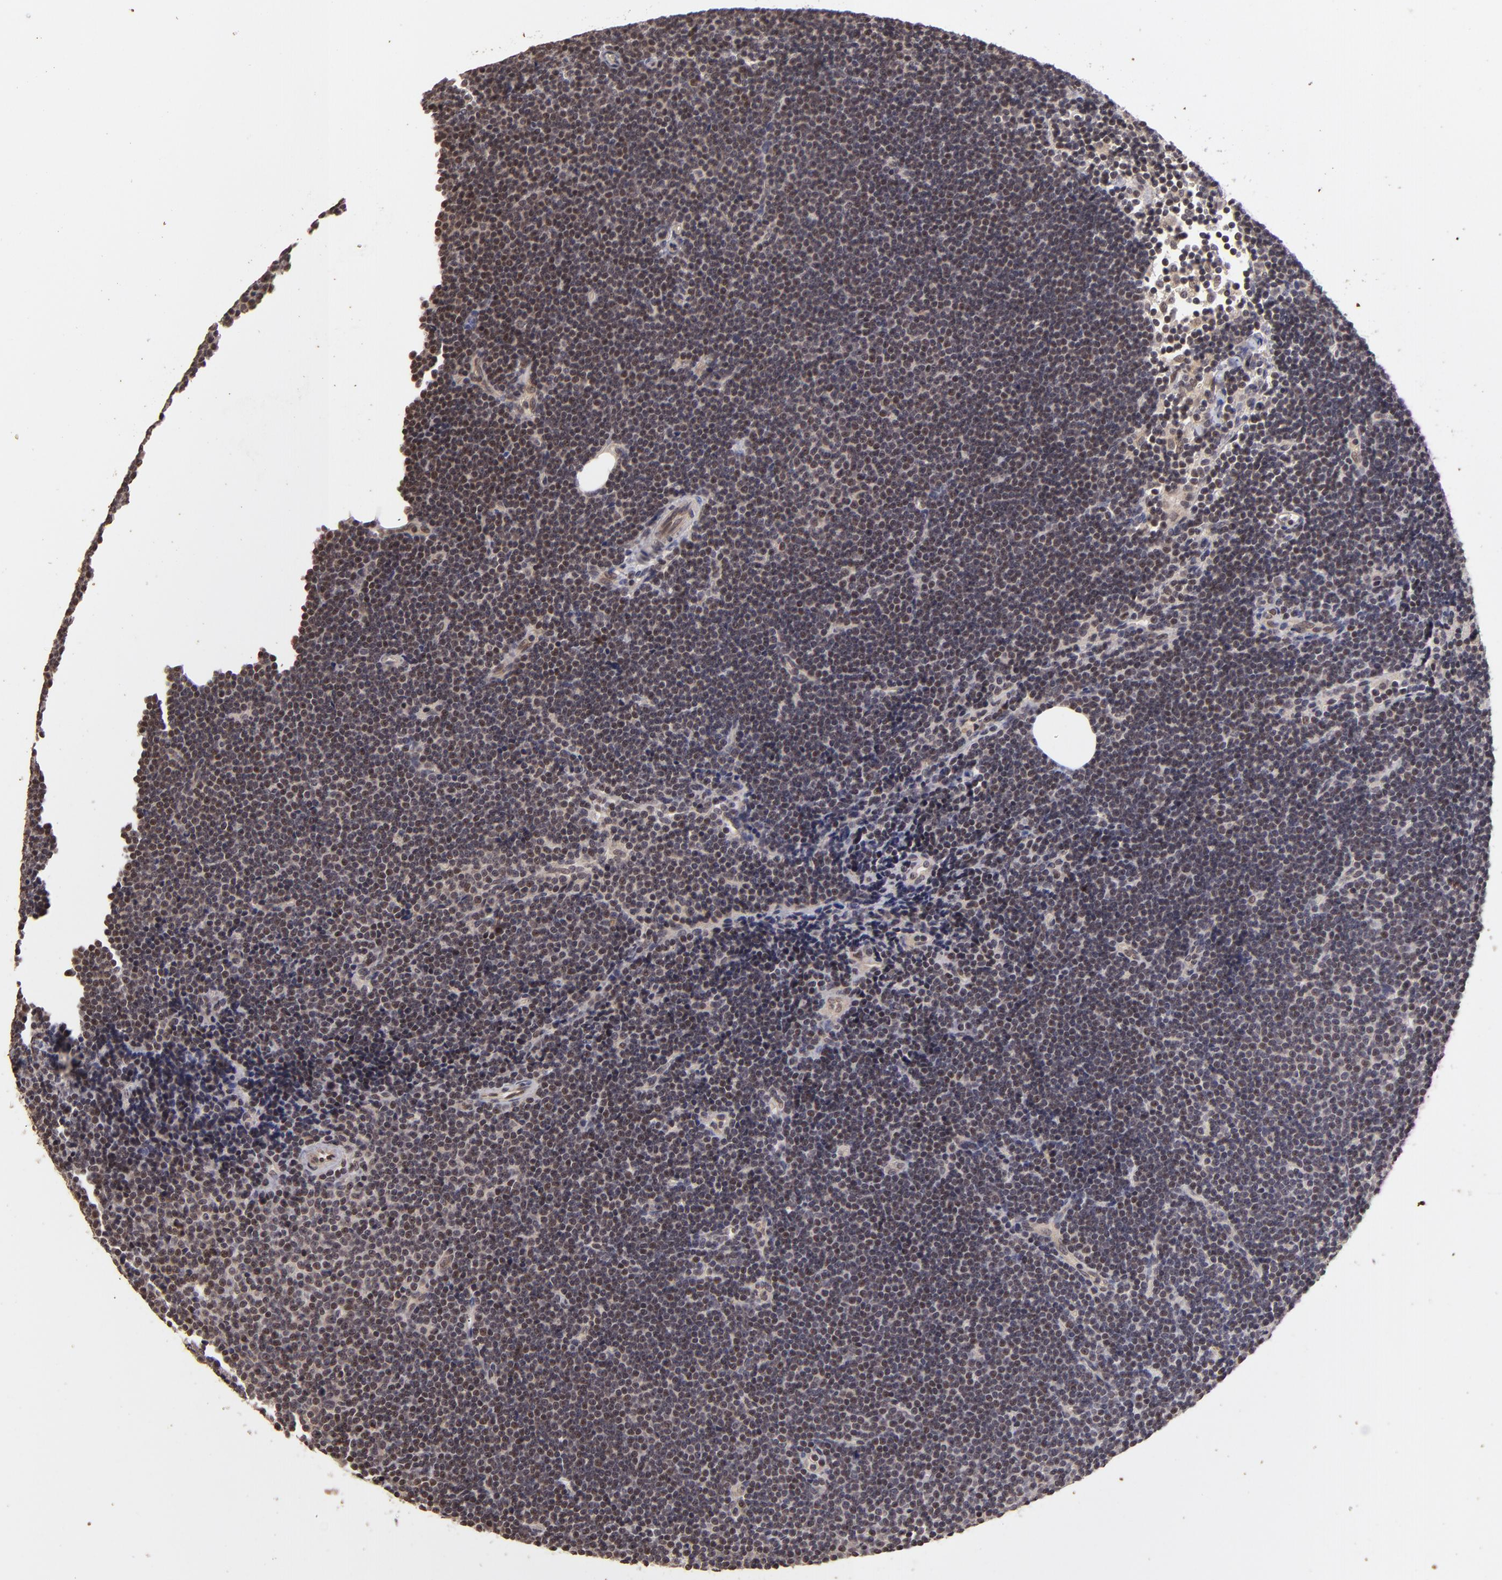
{"staining": {"intensity": "weak", "quantity": "<25%", "location": "cytoplasmic/membranous"}, "tissue": "lymphoma", "cell_type": "Tumor cells", "image_type": "cancer", "snomed": [{"axis": "morphology", "description": "Malignant lymphoma, non-Hodgkin's type, Low grade"}, {"axis": "topography", "description": "Lymph node"}], "caption": "IHC image of human malignant lymphoma, non-Hodgkin's type (low-grade) stained for a protein (brown), which shows no expression in tumor cells.", "gene": "DFFA", "patient": {"sex": "female", "age": 73}}